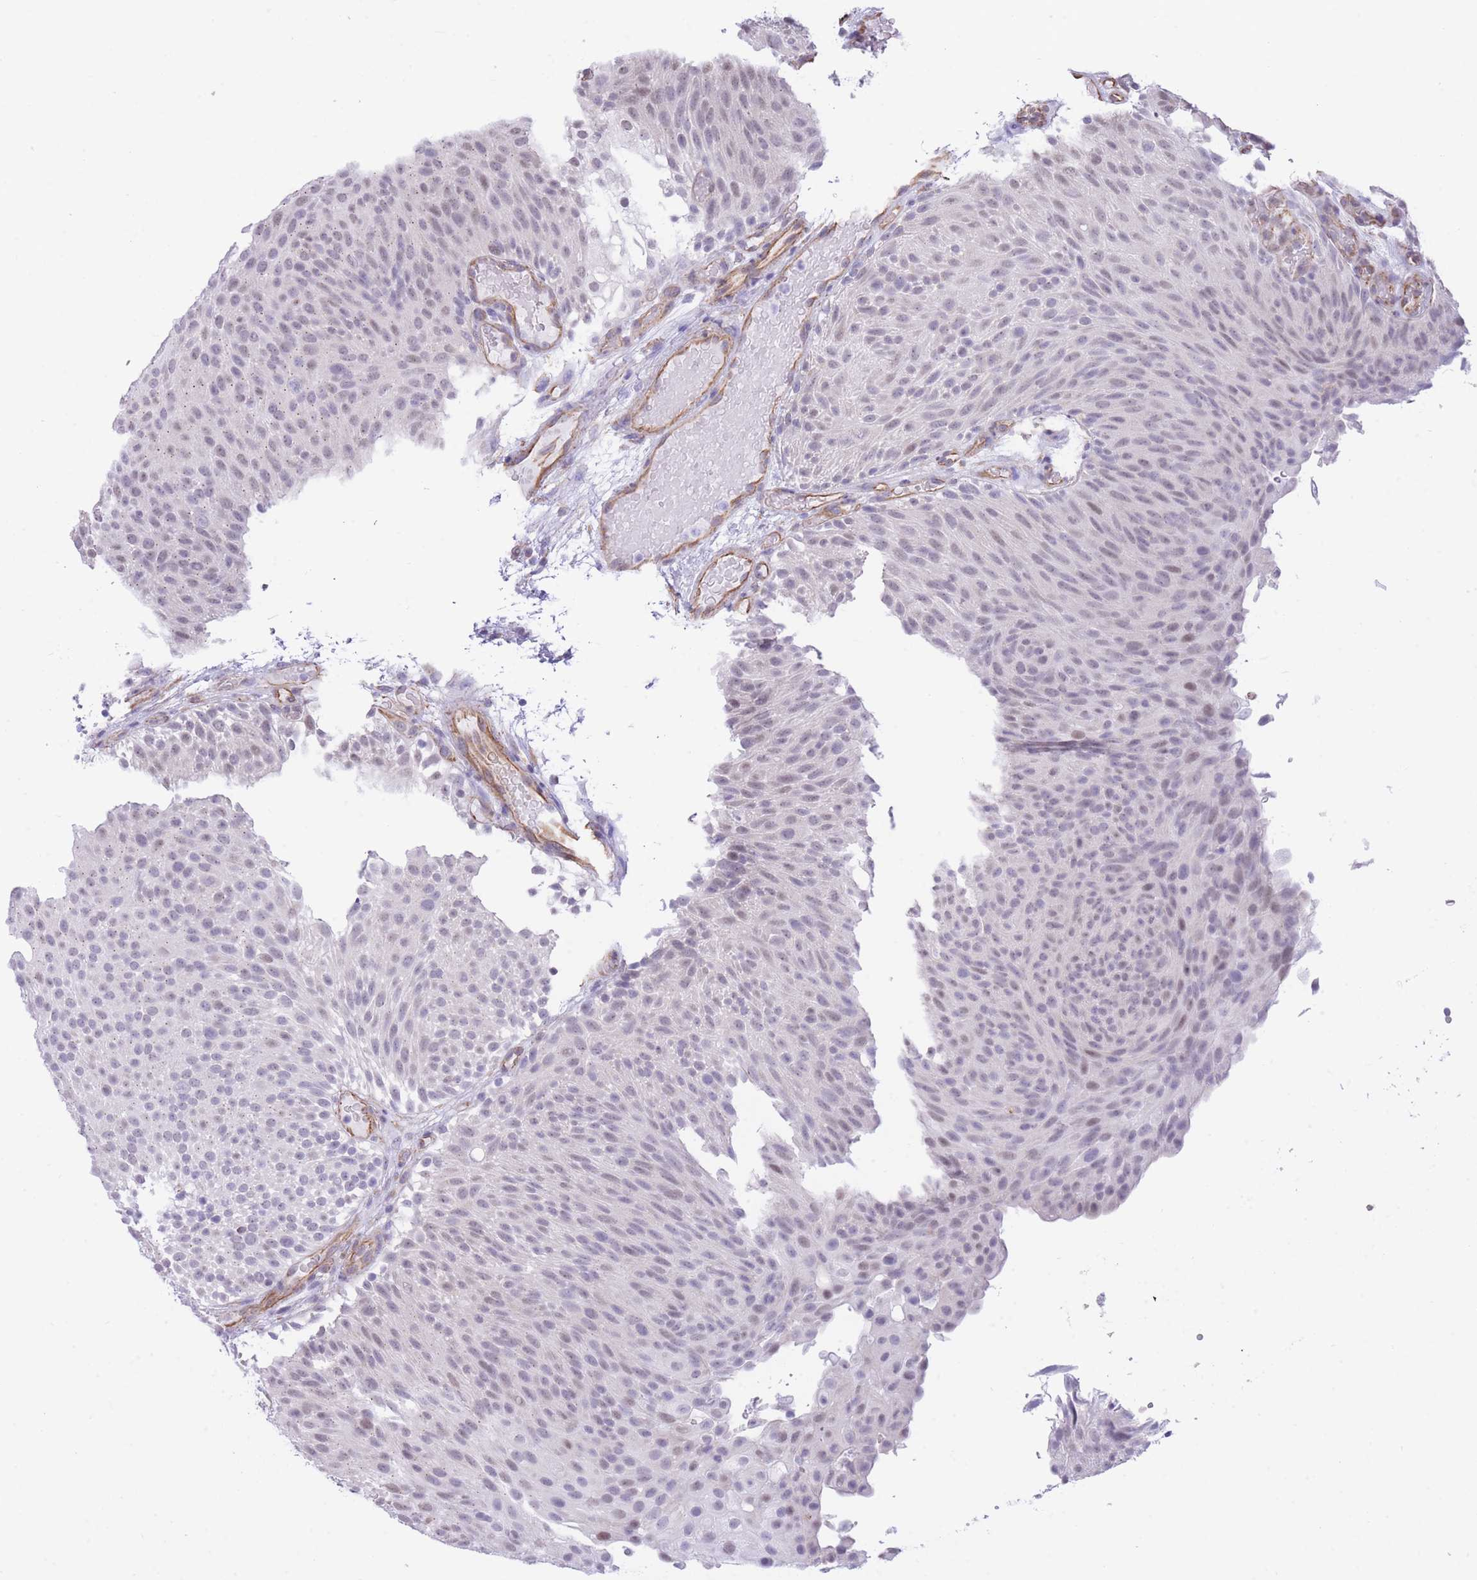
{"staining": {"intensity": "weak", "quantity": "<25%", "location": "nuclear"}, "tissue": "urothelial cancer", "cell_type": "Tumor cells", "image_type": "cancer", "snomed": [{"axis": "morphology", "description": "Urothelial carcinoma, Low grade"}, {"axis": "topography", "description": "Urinary bladder"}], "caption": "This is a micrograph of immunohistochemistry (IHC) staining of low-grade urothelial carcinoma, which shows no positivity in tumor cells.", "gene": "PSG8", "patient": {"sex": "male", "age": 78}}